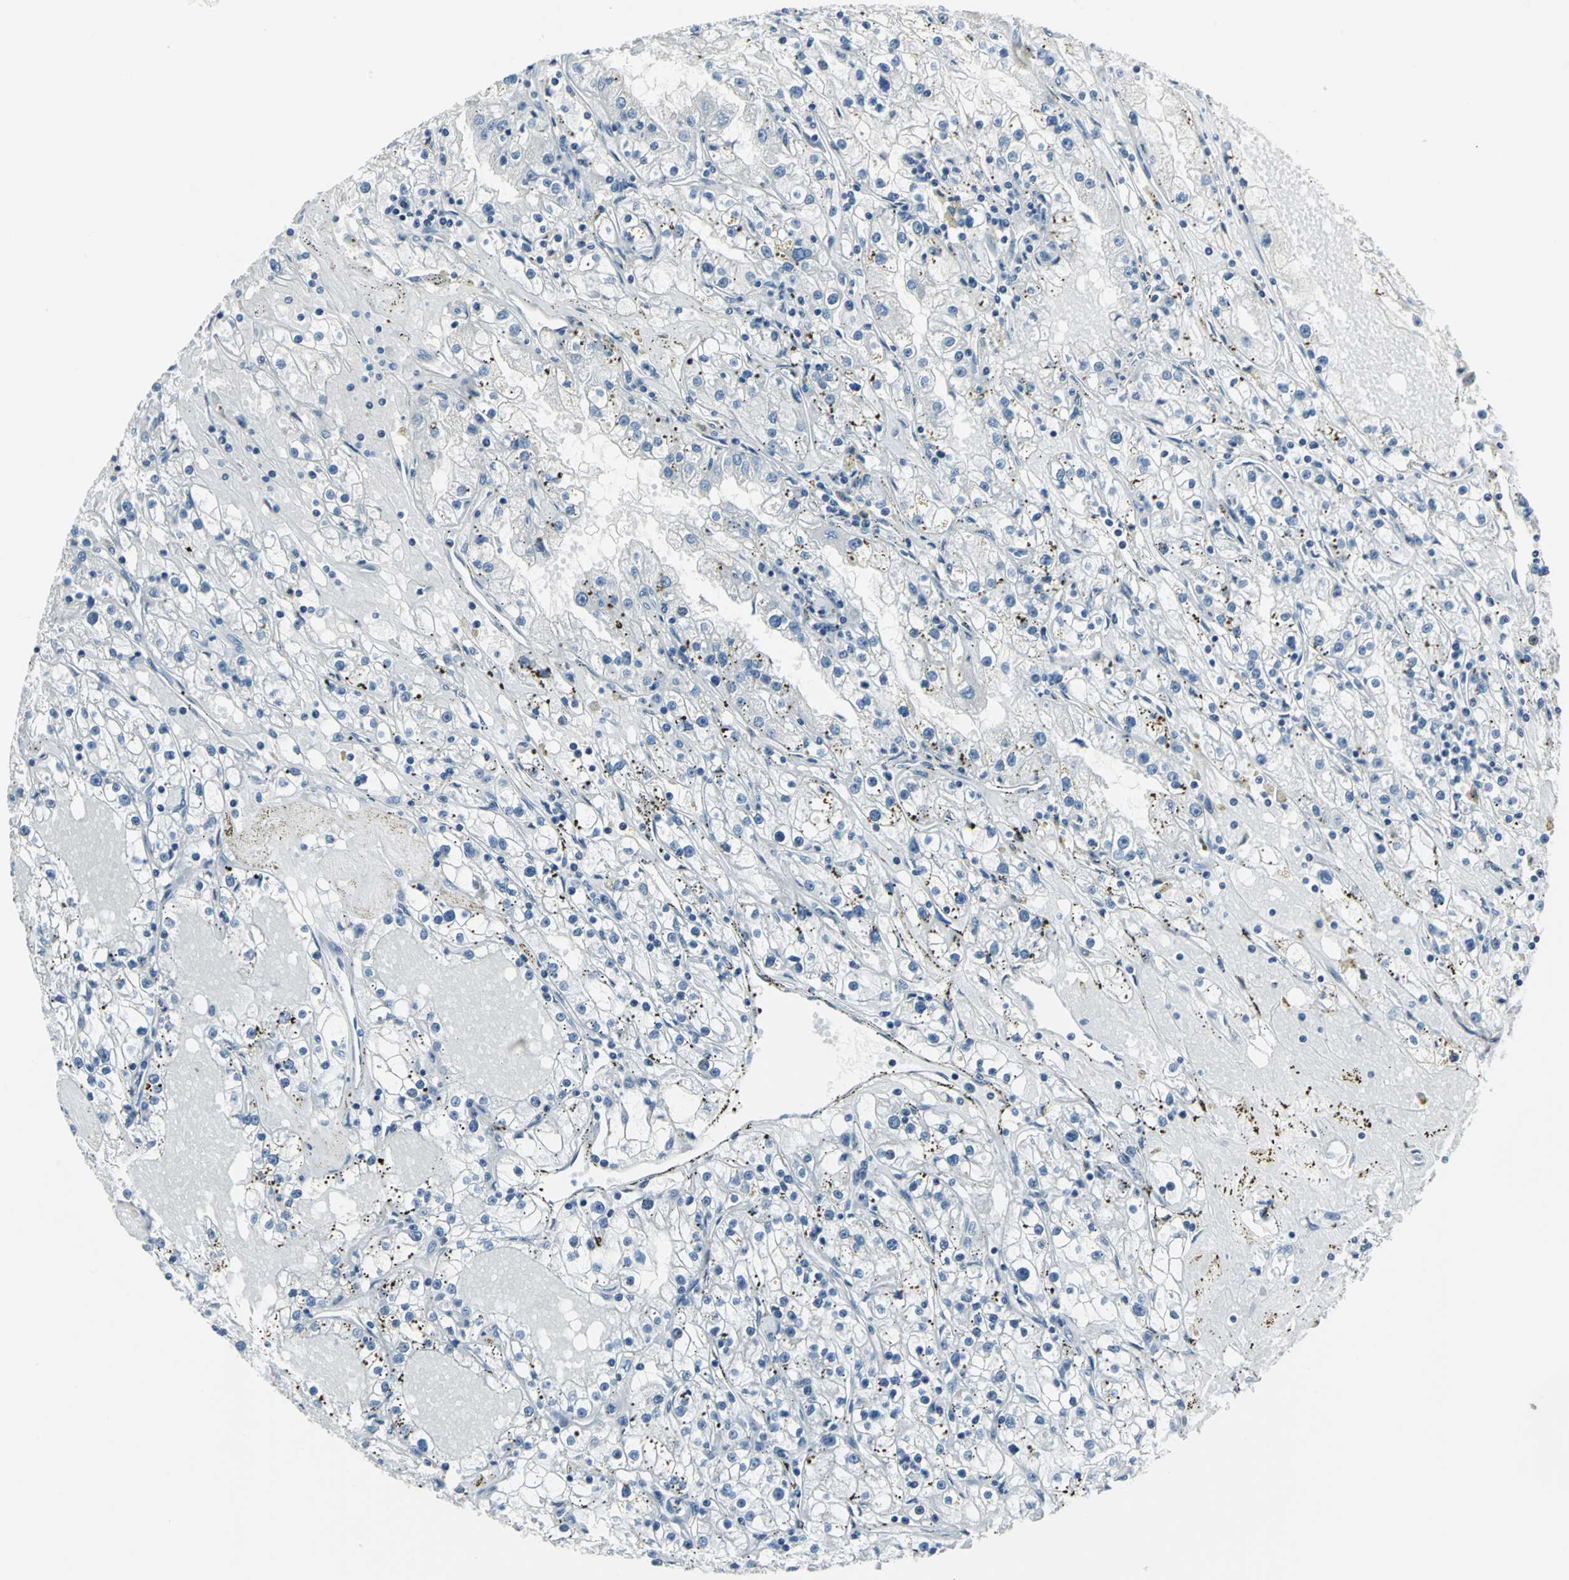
{"staining": {"intensity": "negative", "quantity": "none", "location": "none"}, "tissue": "renal cancer", "cell_type": "Tumor cells", "image_type": "cancer", "snomed": [{"axis": "morphology", "description": "Adenocarcinoma, NOS"}, {"axis": "topography", "description": "Kidney"}], "caption": "An immunohistochemistry micrograph of renal adenocarcinoma is shown. There is no staining in tumor cells of renal adenocarcinoma.", "gene": "RIPOR1", "patient": {"sex": "male", "age": 56}}